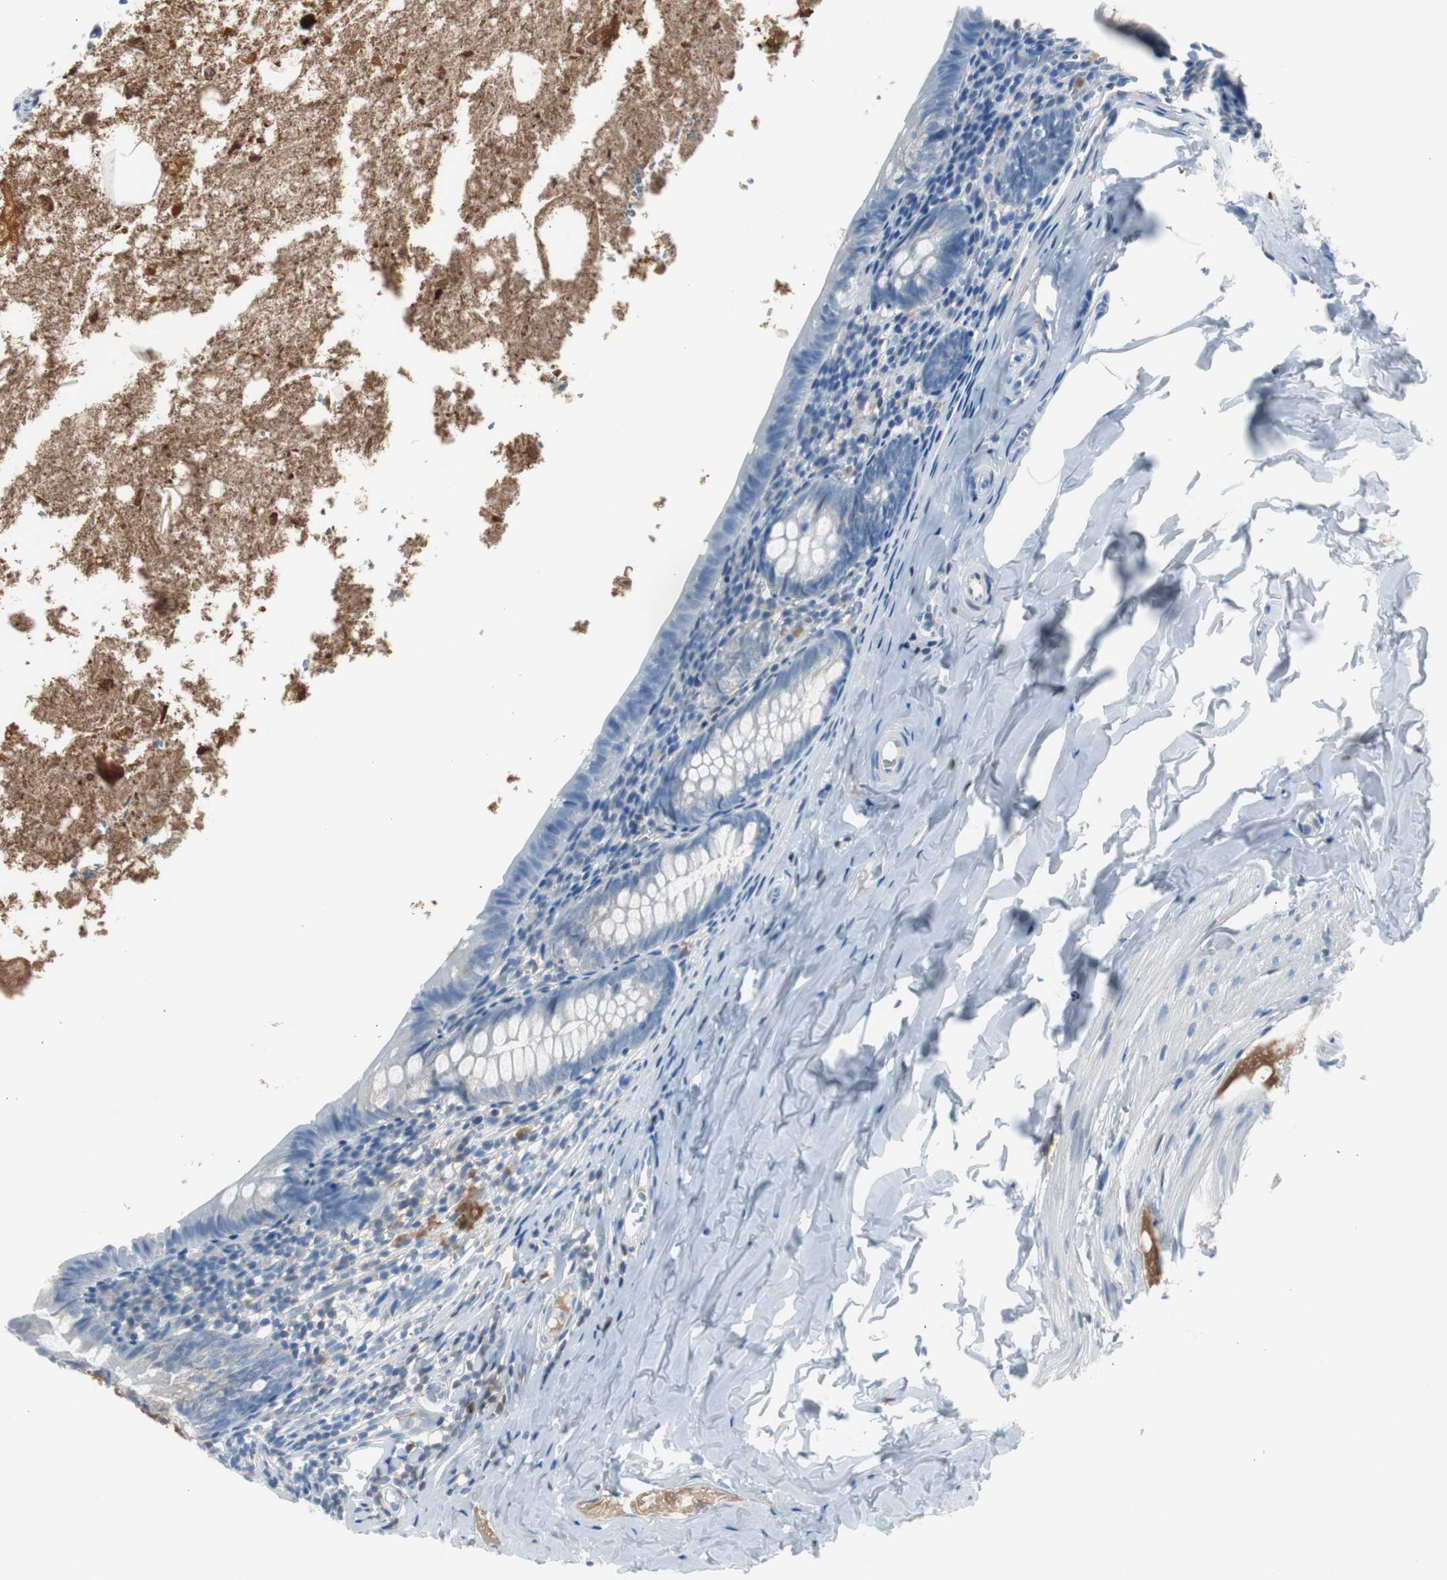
{"staining": {"intensity": "negative", "quantity": "none", "location": "none"}, "tissue": "appendix", "cell_type": "Glandular cells", "image_type": "normal", "snomed": [{"axis": "morphology", "description": "Normal tissue, NOS"}, {"axis": "topography", "description": "Appendix"}], "caption": "This photomicrograph is of unremarkable appendix stained with immunohistochemistry (IHC) to label a protein in brown with the nuclei are counter-stained blue. There is no expression in glandular cells.", "gene": "SERPINF1", "patient": {"sex": "female", "age": 10}}